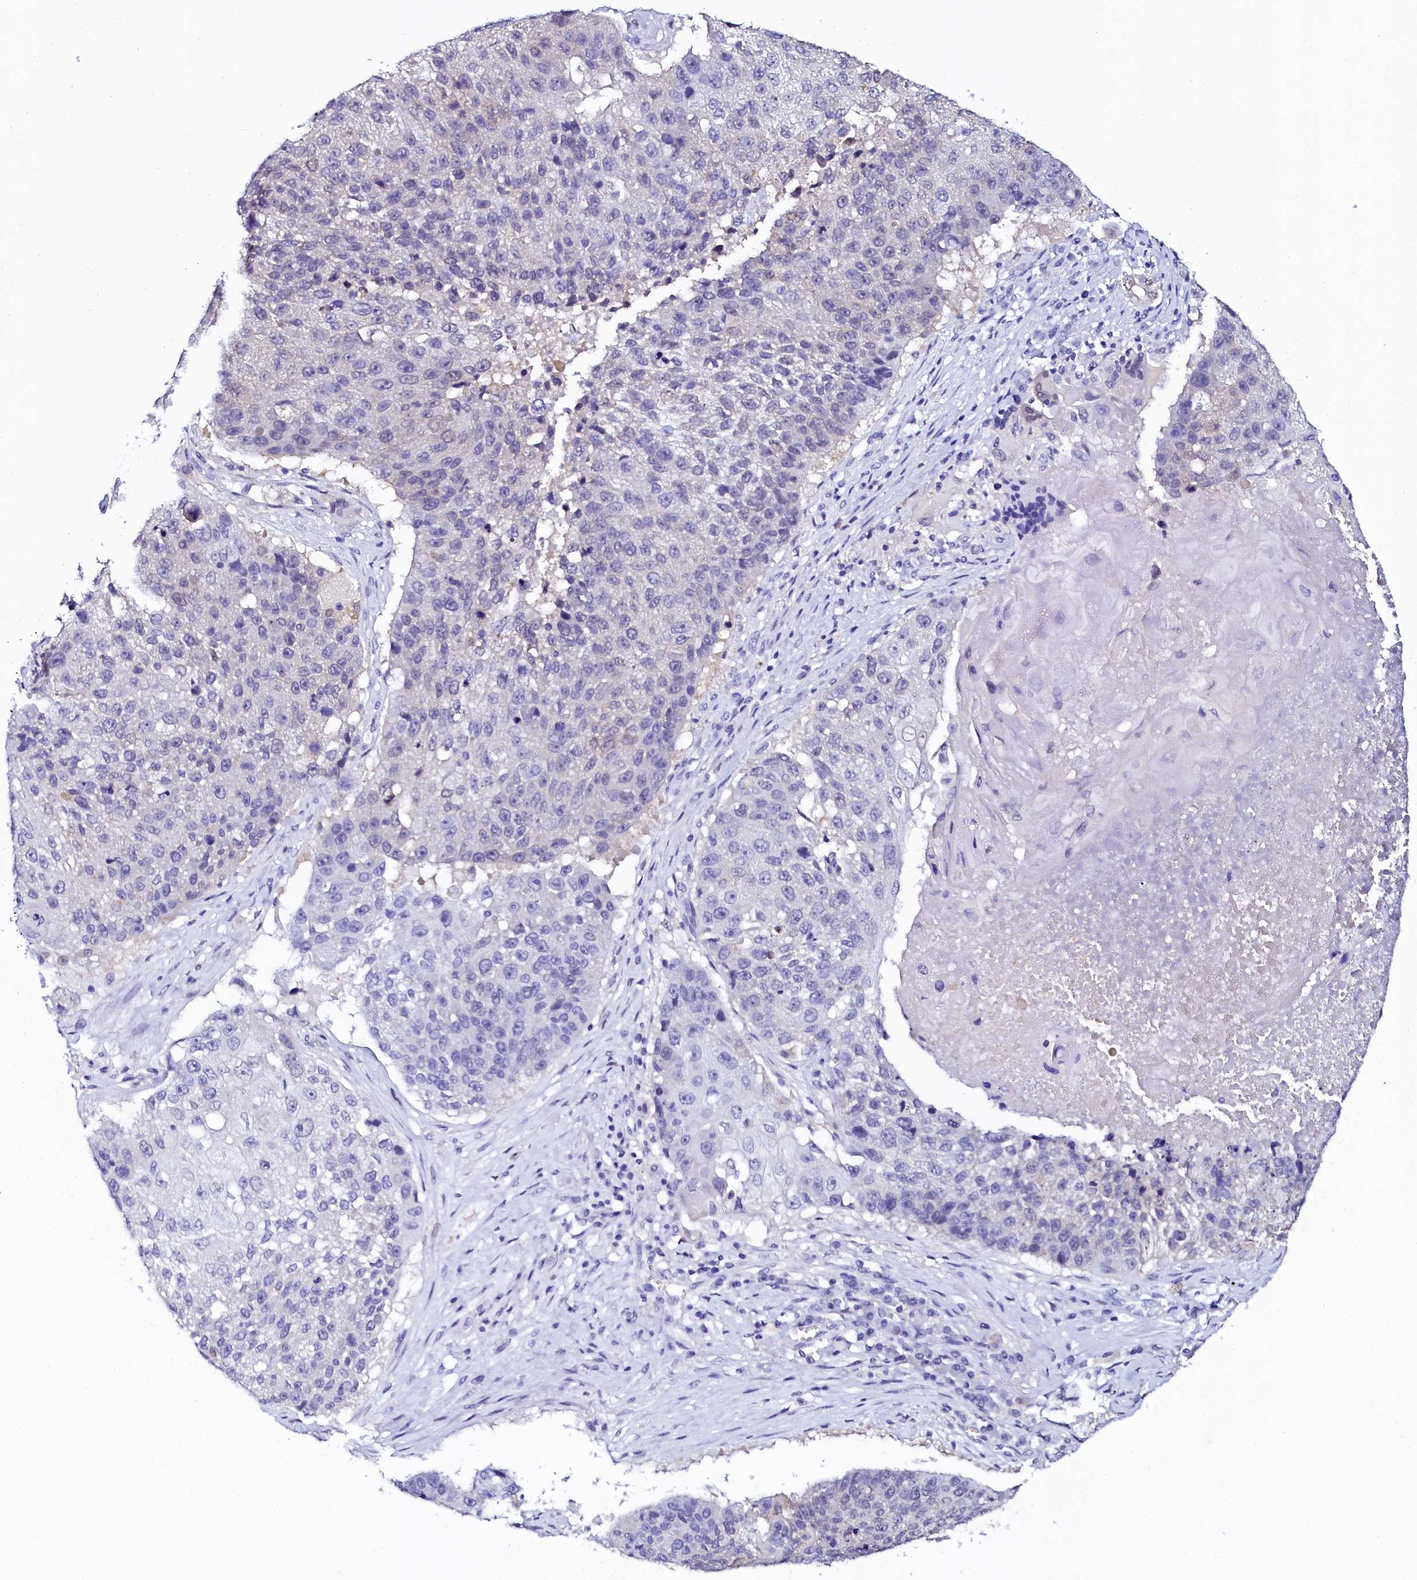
{"staining": {"intensity": "negative", "quantity": "none", "location": "none"}, "tissue": "lung cancer", "cell_type": "Tumor cells", "image_type": "cancer", "snomed": [{"axis": "morphology", "description": "Squamous cell carcinoma, NOS"}, {"axis": "topography", "description": "Lung"}], "caption": "Tumor cells show no significant expression in lung squamous cell carcinoma.", "gene": "SORD", "patient": {"sex": "male", "age": 61}}